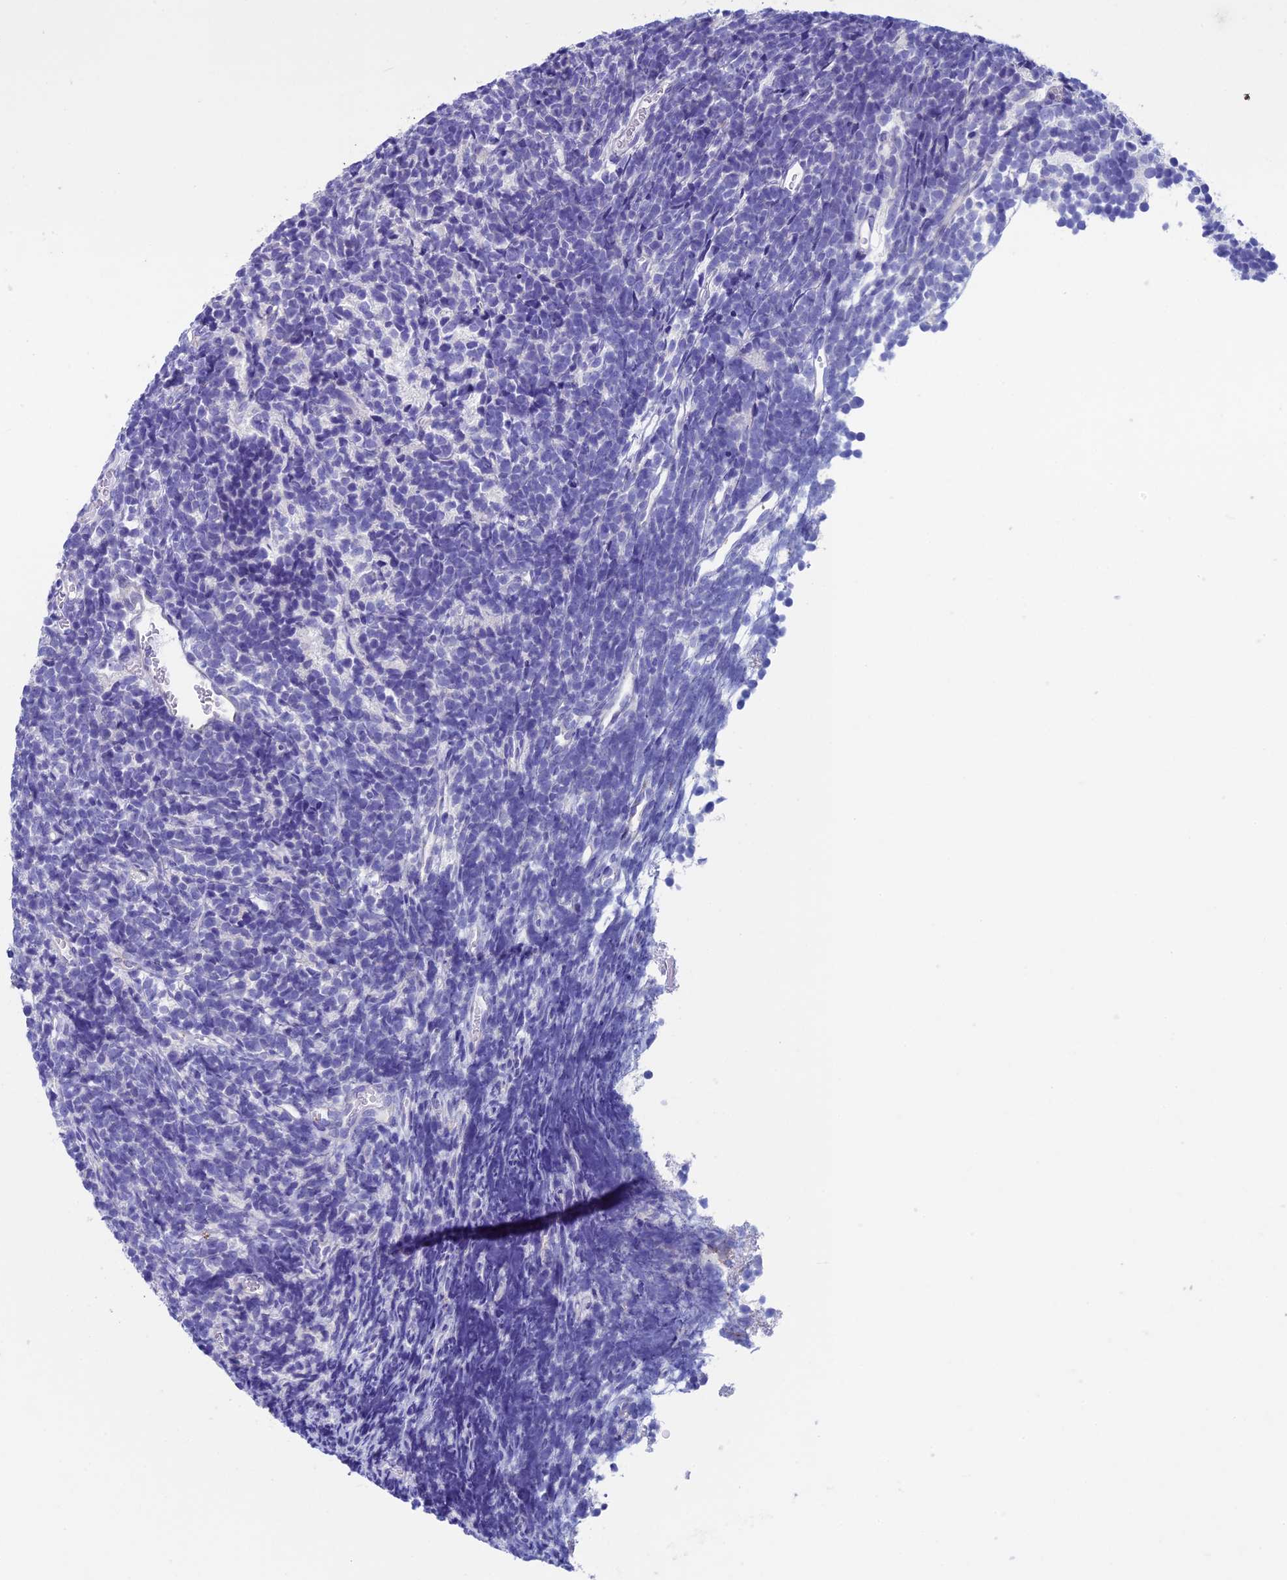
{"staining": {"intensity": "negative", "quantity": "none", "location": "none"}, "tissue": "glioma", "cell_type": "Tumor cells", "image_type": "cancer", "snomed": [{"axis": "morphology", "description": "Glioma, malignant, Low grade"}, {"axis": "topography", "description": "Brain"}], "caption": "The histopathology image reveals no staining of tumor cells in glioma. Brightfield microscopy of immunohistochemistry stained with DAB (brown) and hematoxylin (blue), captured at high magnification.", "gene": "ADH7", "patient": {"sex": "female", "age": 1}}